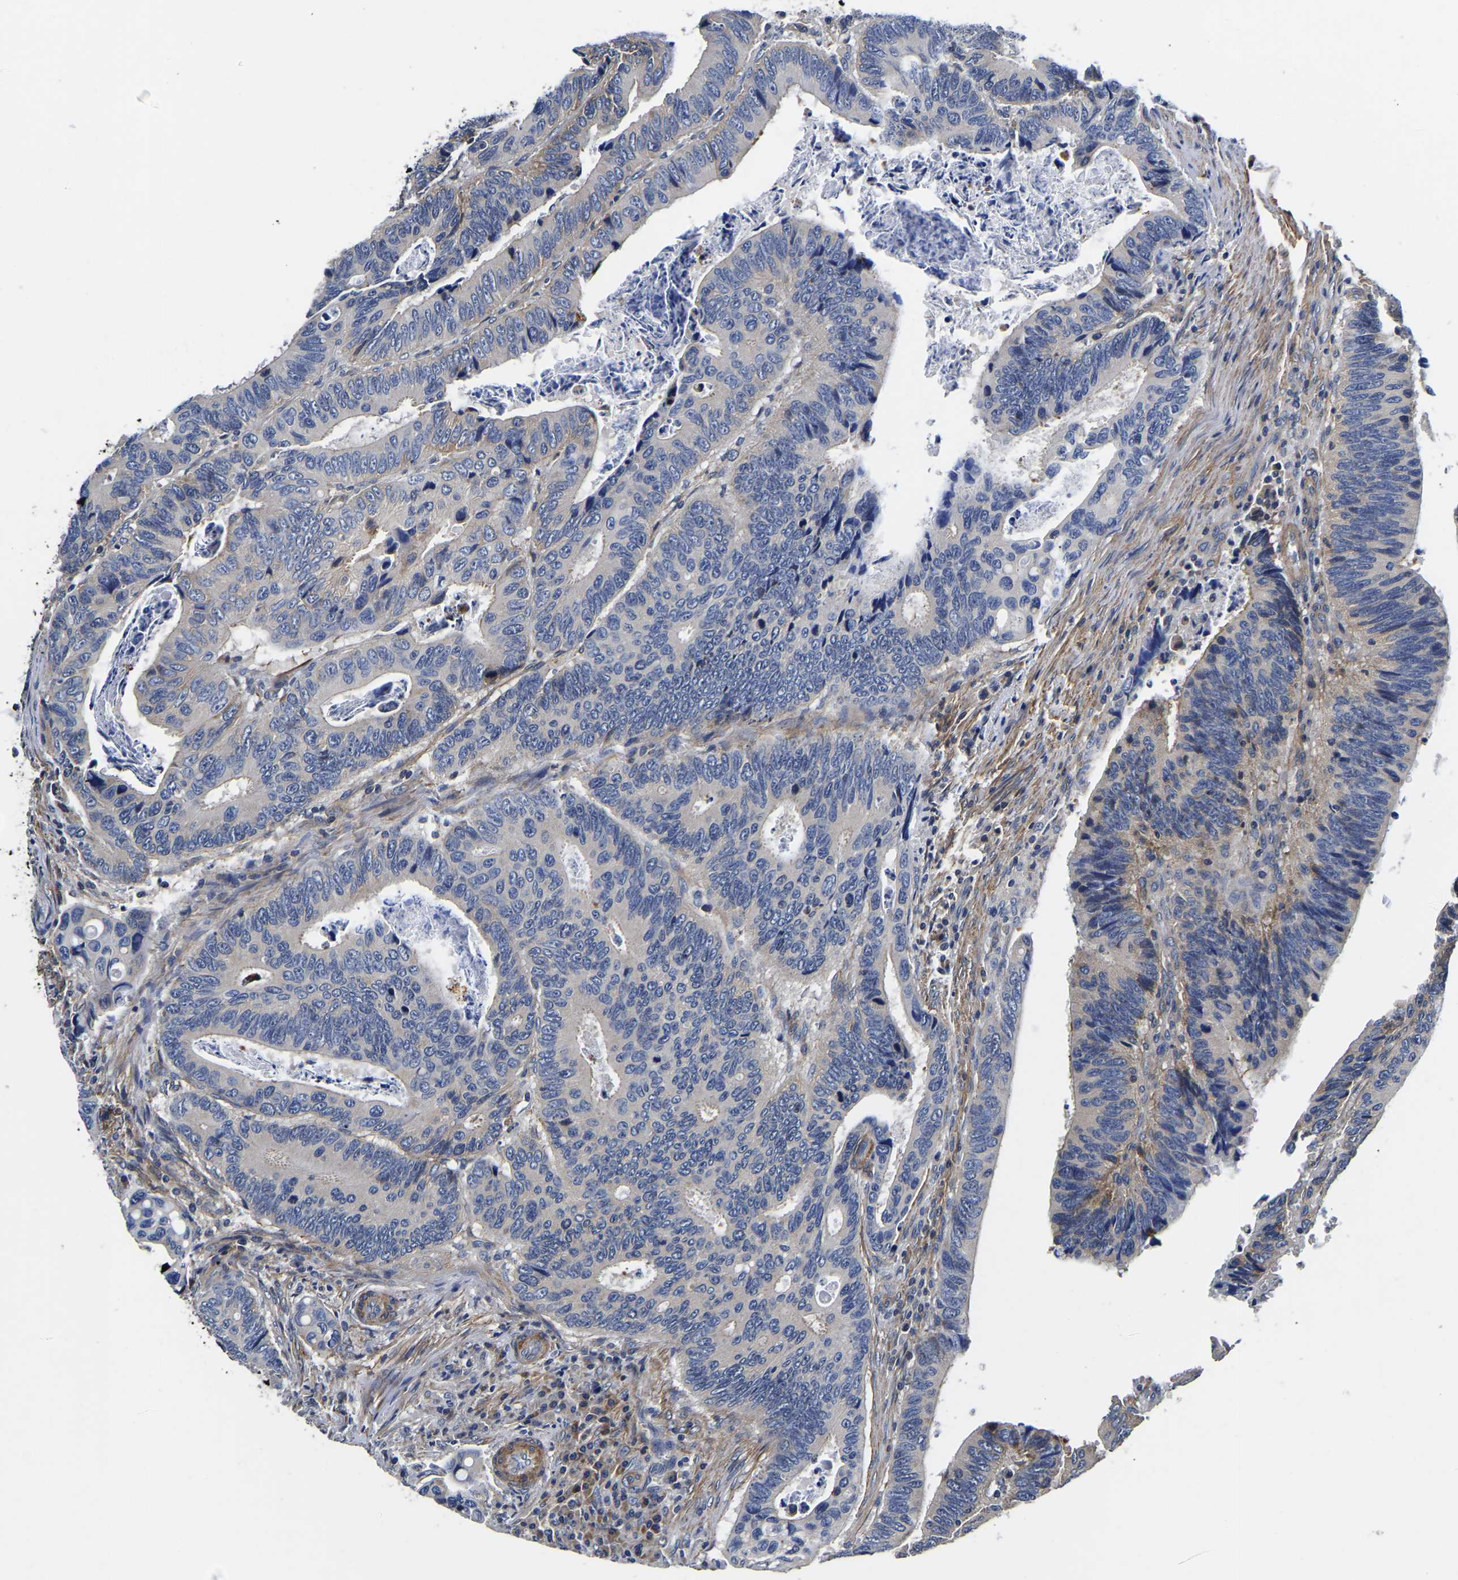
{"staining": {"intensity": "negative", "quantity": "none", "location": "none"}, "tissue": "colorectal cancer", "cell_type": "Tumor cells", "image_type": "cancer", "snomed": [{"axis": "morphology", "description": "Inflammation, NOS"}, {"axis": "morphology", "description": "Adenocarcinoma, NOS"}, {"axis": "topography", "description": "Colon"}], "caption": "Tumor cells are negative for protein expression in human colorectal cancer.", "gene": "KCTD17", "patient": {"sex": "male", "age": 72}}